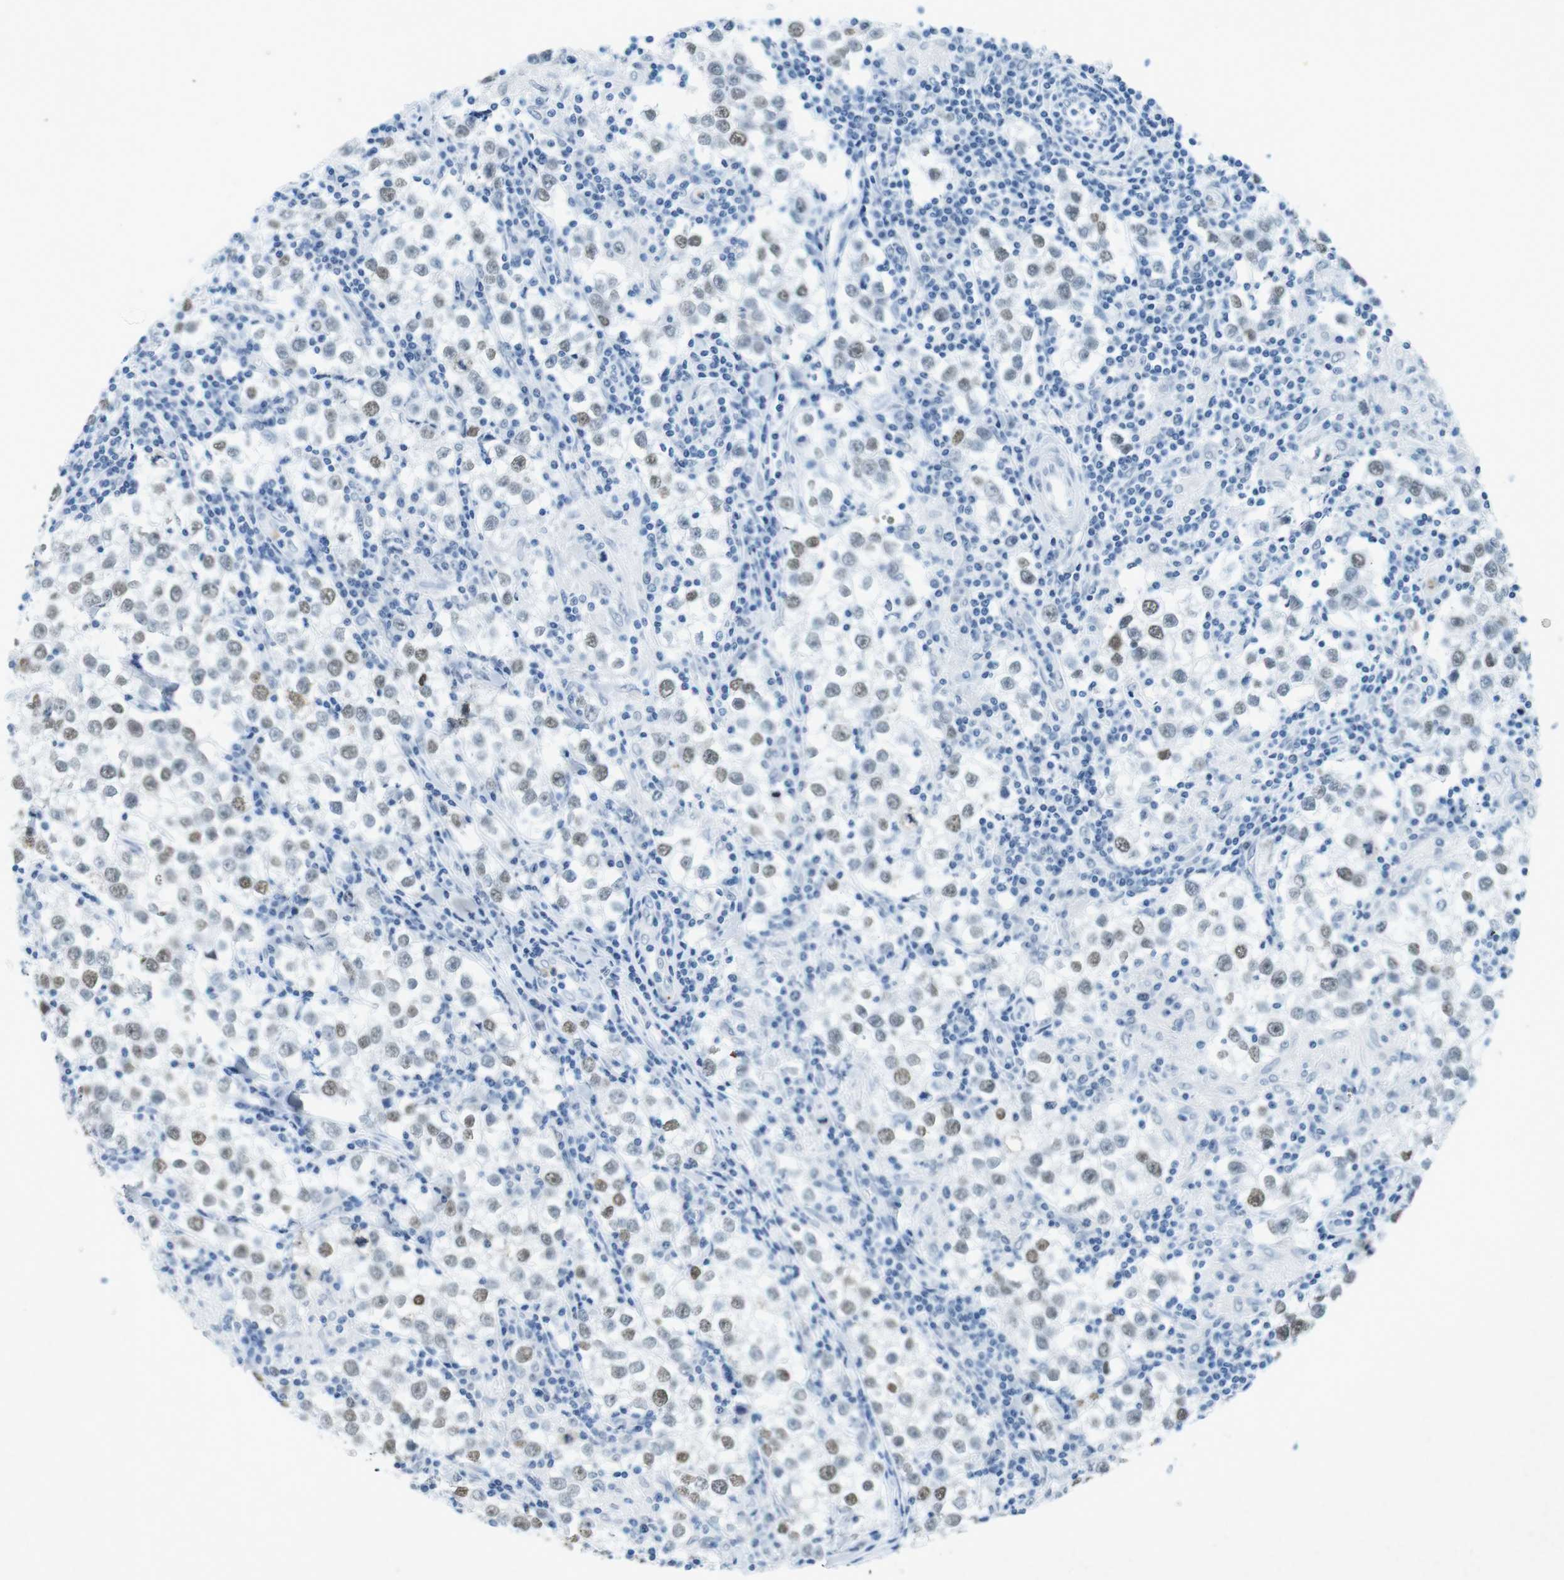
{"staining": {"intensity": "weak", "quantity": "25%-75%", "location": "nuclear"}, "tissue": "testis cancer", "cell_type": "Tumor cells", "image_type": "cancer", "snomed": [{"axis": "morphology", "description": "Seminoma, NOS"}, {"axis": "morphology", "description": "Carcinoma, Embryonal, NOS"}, {"axis": "topography", "description": "Testis"}], "caption": "Immunohistochemistry of testis cancer (embryonal carcinoma) shows low levels of weak nuclear expression in approximately 25%-75% of tumor cells.", "gene": "CTAG1B", "patient": {"sex": "male", "age": 36}}